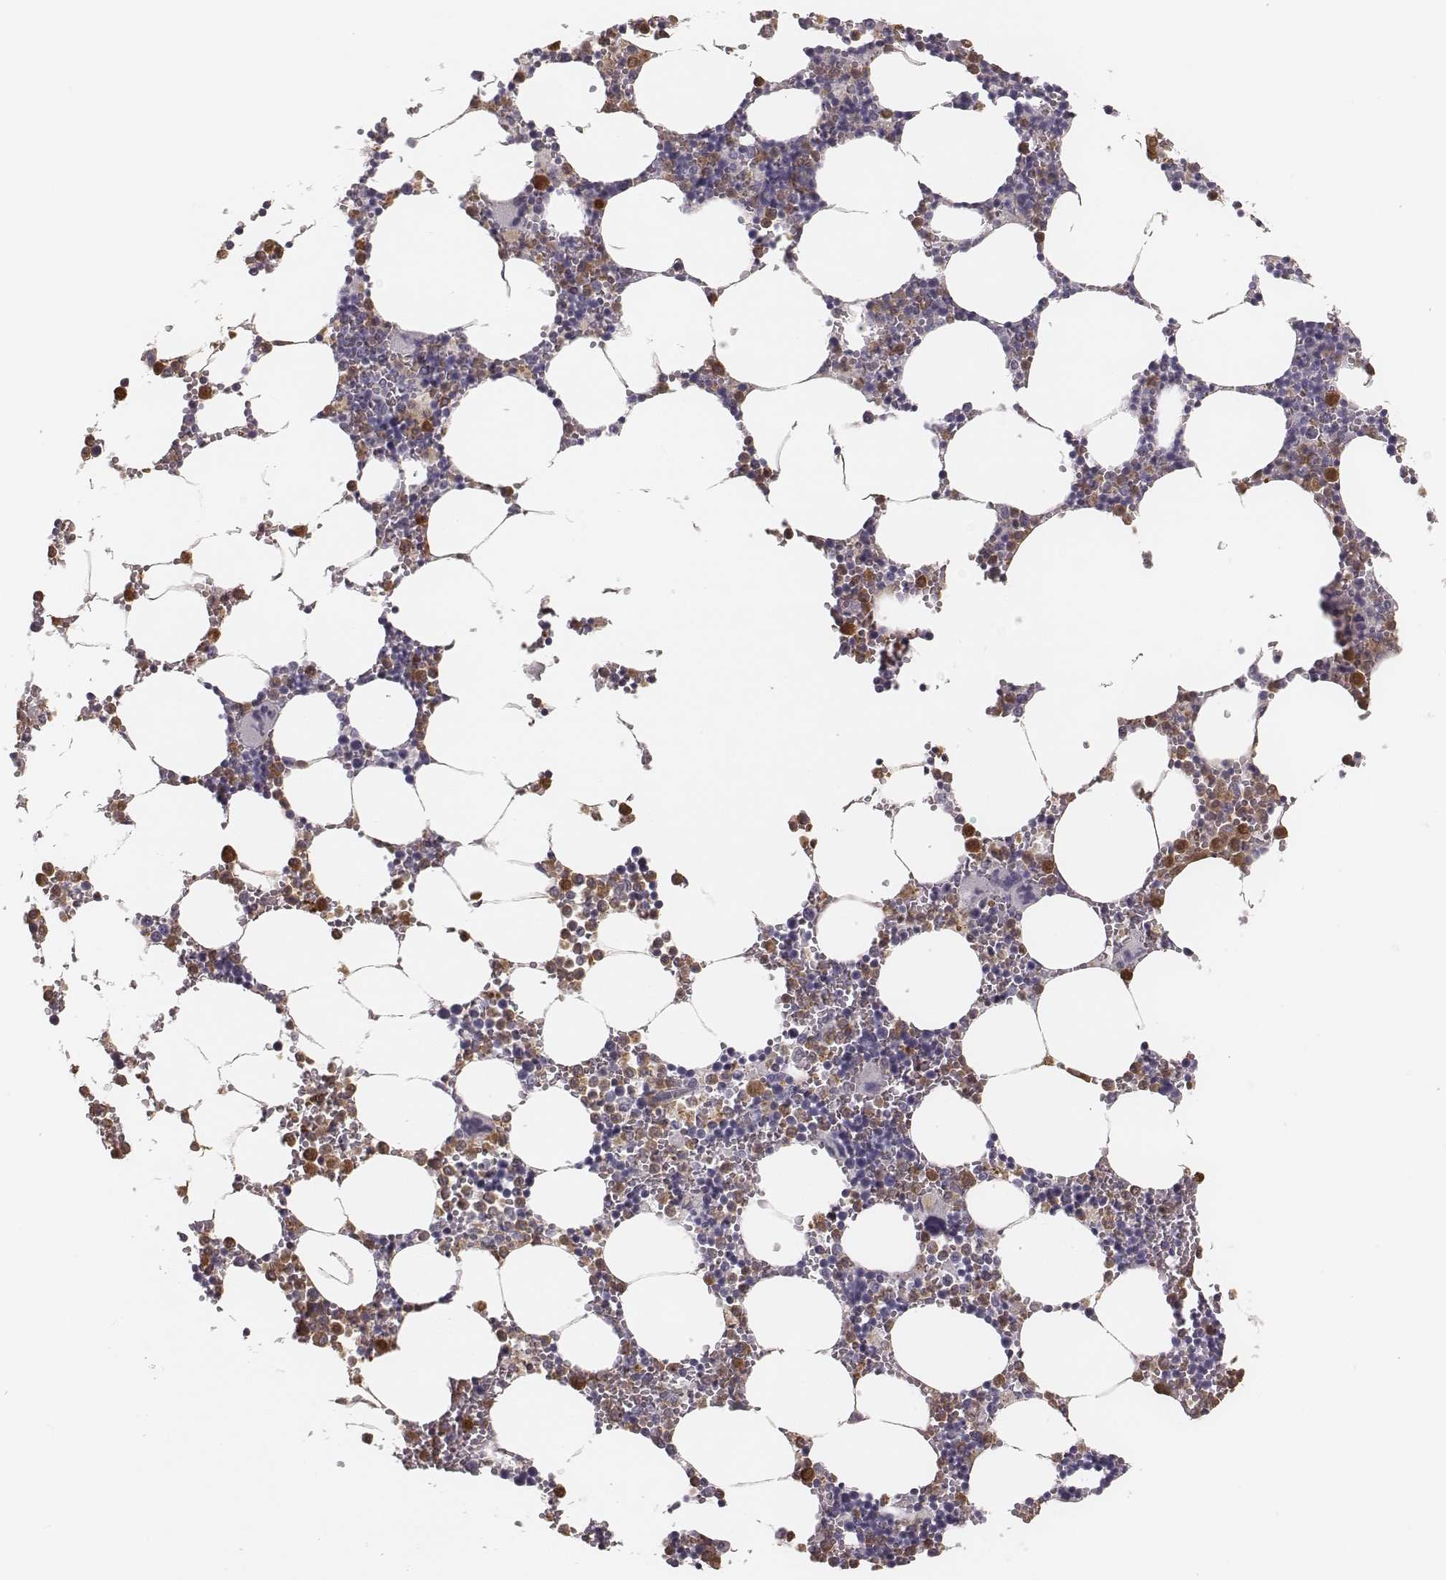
{"staining": {"intensity": "moderate", "quantity": "25%-75%", "location": "cytoplasmic/membranous"}, "tissue": "bone marrow", "cell_type": "Hematopoietic cells", "image_type": "normal", "snomed": [{"axis": "morphology", "description": "Normal tissue, NOS"}, {"axis": "topography", "description": "Bone marrow"}], "caption": "Brown immunohistochemical staining in unremarkable human bone marrow demonstrates moderate cytoplasmic/membranous expression in about 25%-75% of hematopoietic cells.", "gene": "ELANE", "patient": {"sex": "male", "age": 54}}